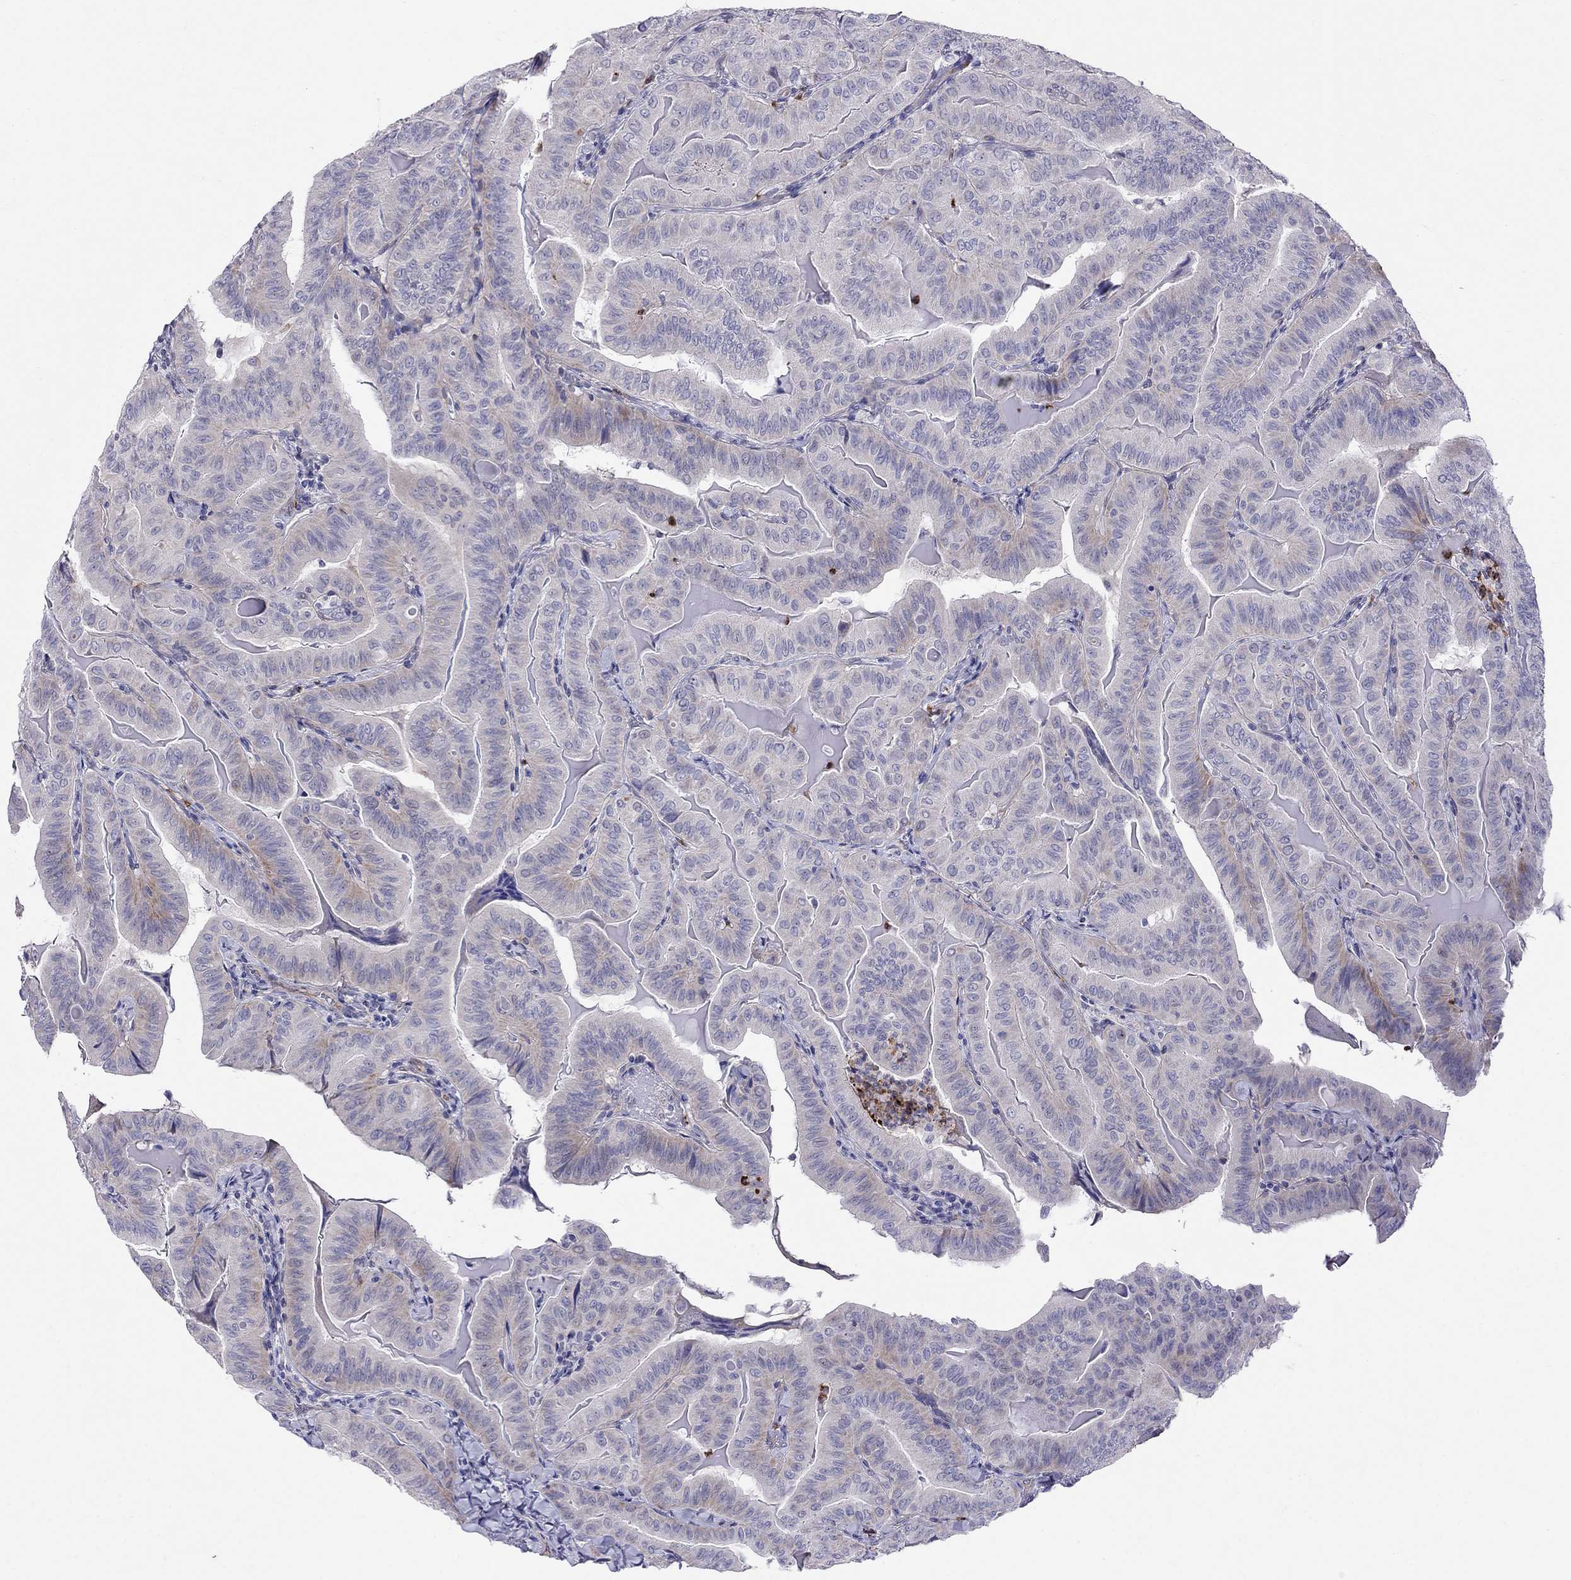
{"staining": {"intensity": "weak", "quantity": "<25%", "location": "cytoplasmic/membranous"}, "tissue": "thyroid cancer", "cell_type": "Tumor cells", "image_type": "cancer", "snomed": [{"axis": "morphology", "description": "Papillary adenocarcinoma, NOS"}, {"axis": "topography", "description": "Thyroid gland"}], "caption": "Protein analysis of thyroid papillary adenocarcinoma demonstrates no significant expression in tumor cells.", "gene": "SPINT4", "patient": {"sex": "female", "age": 68}}